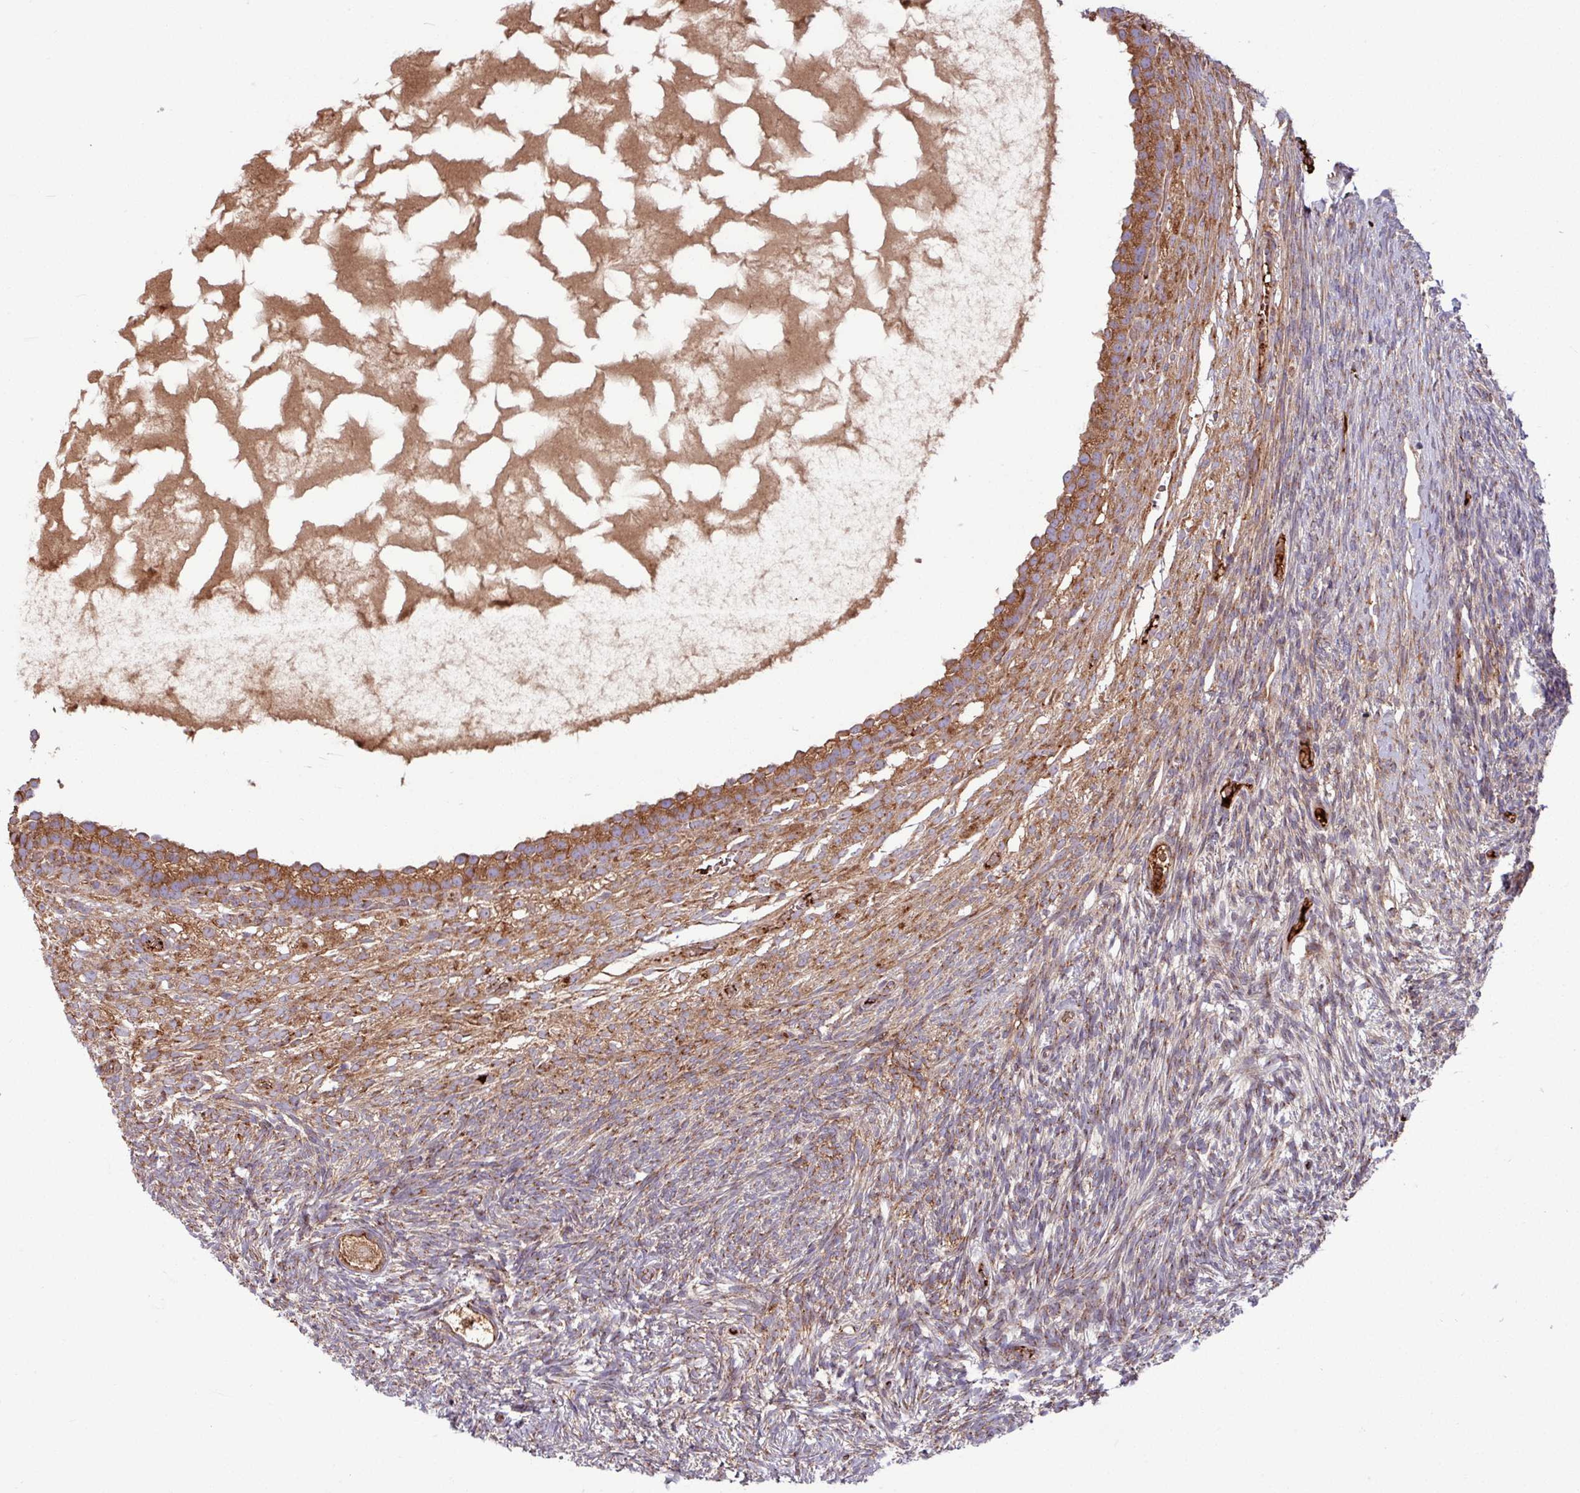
{"staining": {"intensity": "moderate", "quantity": ">75%", "location": "cytoplasmic/membranous"}, "tissue": "ovary", "cell_type": "Follicle cells", "image_type": "normal", "snomed": [{"axis": "morphology", "description": "Normal tissue, NOS"}, {"axis": "topography", "description": "Ovary"}], "caption": "The immunohistochemical stain highlights moderate cytoplasmic/membranous positivity in follicle cells of normal ovary. (DAB = brown stain, brightfield microscopy at high magnification).", "gene": "LSM12", "patient": {"sex": "female", "age": 39}}